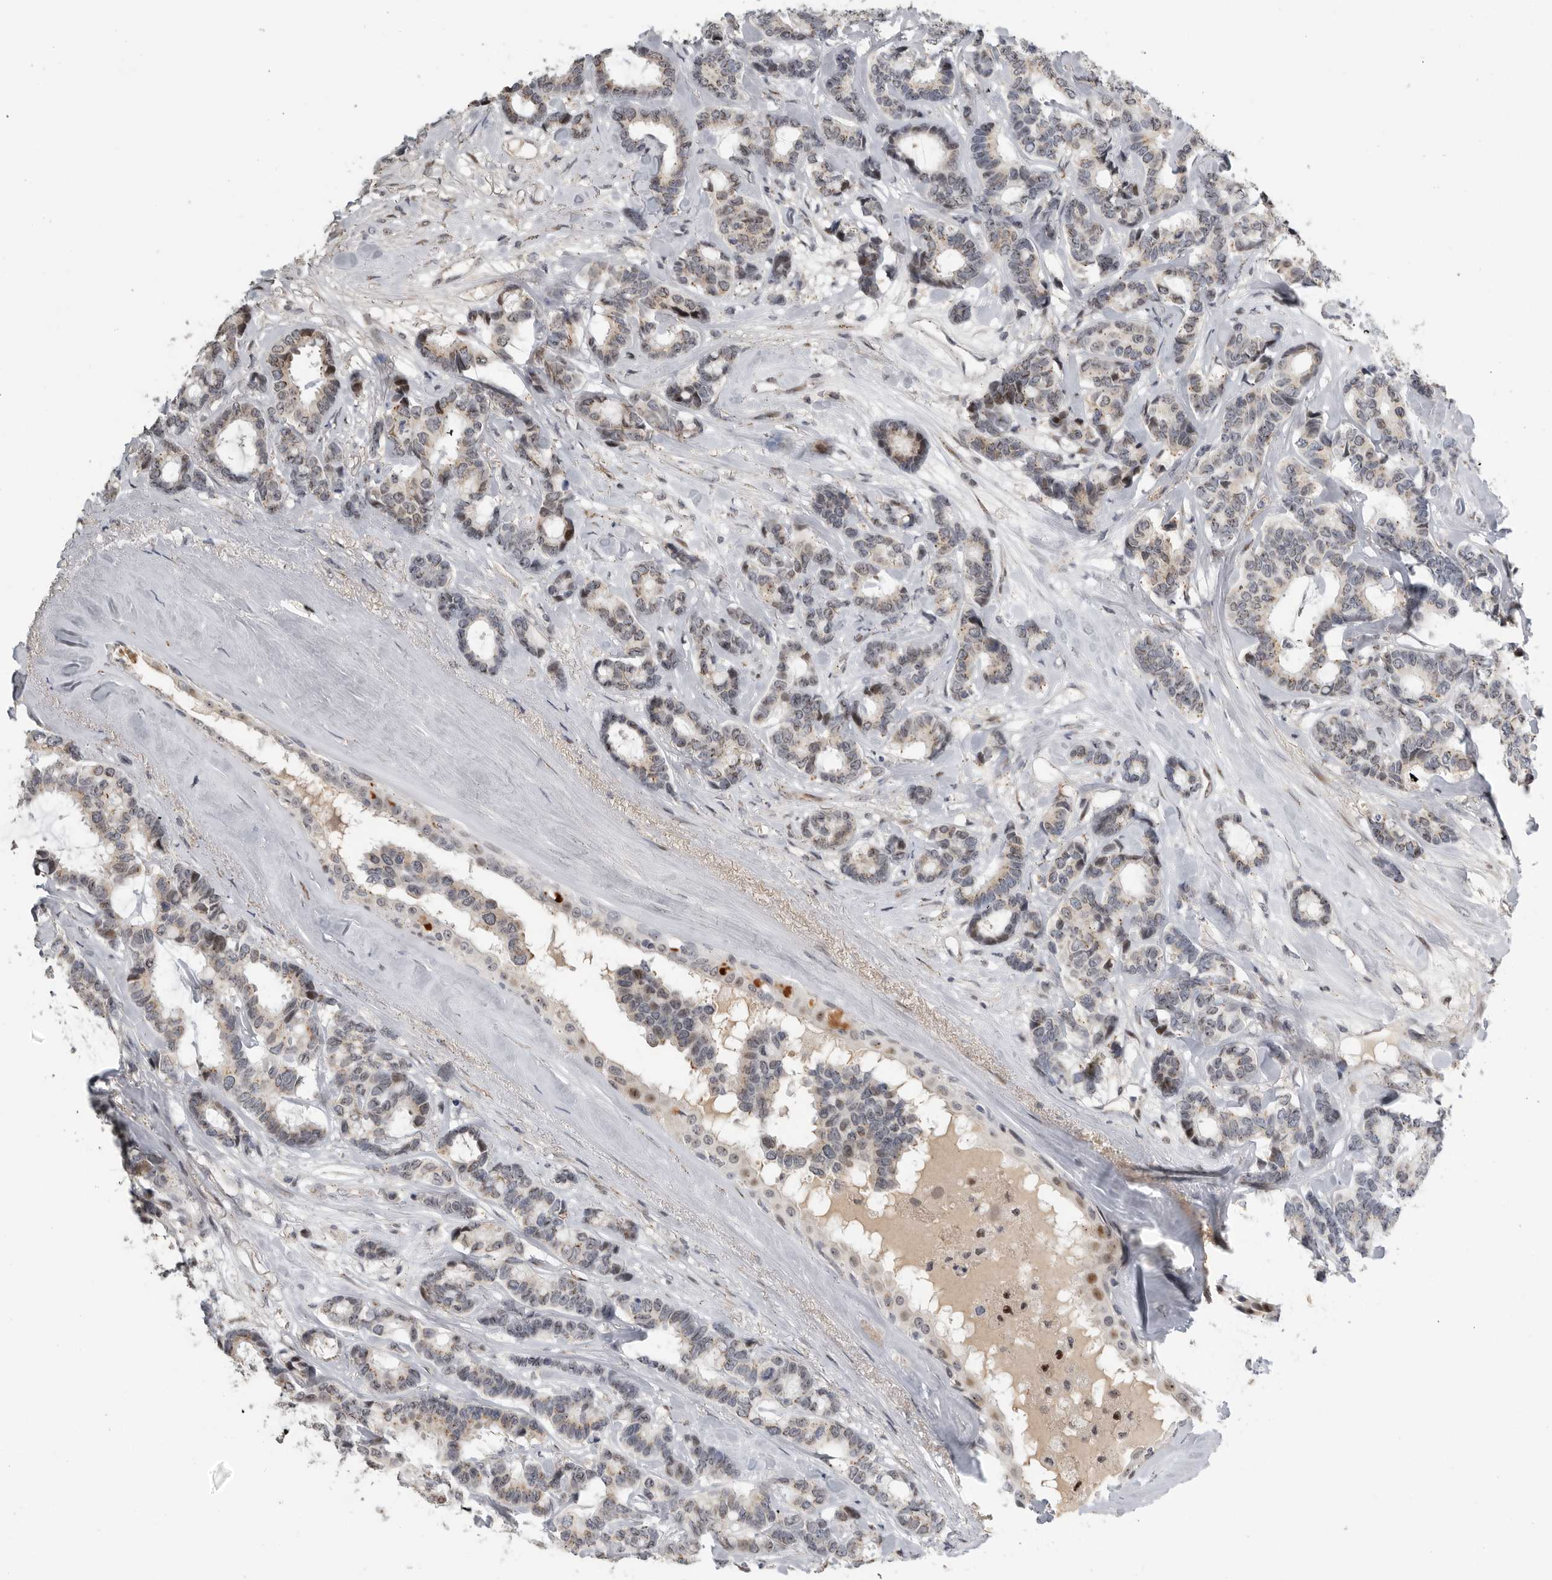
{"staining": {"intensity": "weak", "quantity": ">75%", "location": "cytoplasmic/membranous"}, "tissue": "breast cancer", "cell_type": "Tumor cells", "image_type": "cancer", "snomed": [{"axis": "morphology", "description": "Duct carcinoma"}, {"axis": "topography", "description": "Breast"}], "caption": "This photomicrograph exhibits IHC staining of breast intraductal carcinoma, with low weak cytoplasmic/membranous expression in approximately >75% of tumor cells.", "gene": "PCMTD1", "patient": {"sex": "female", "age": 87}}